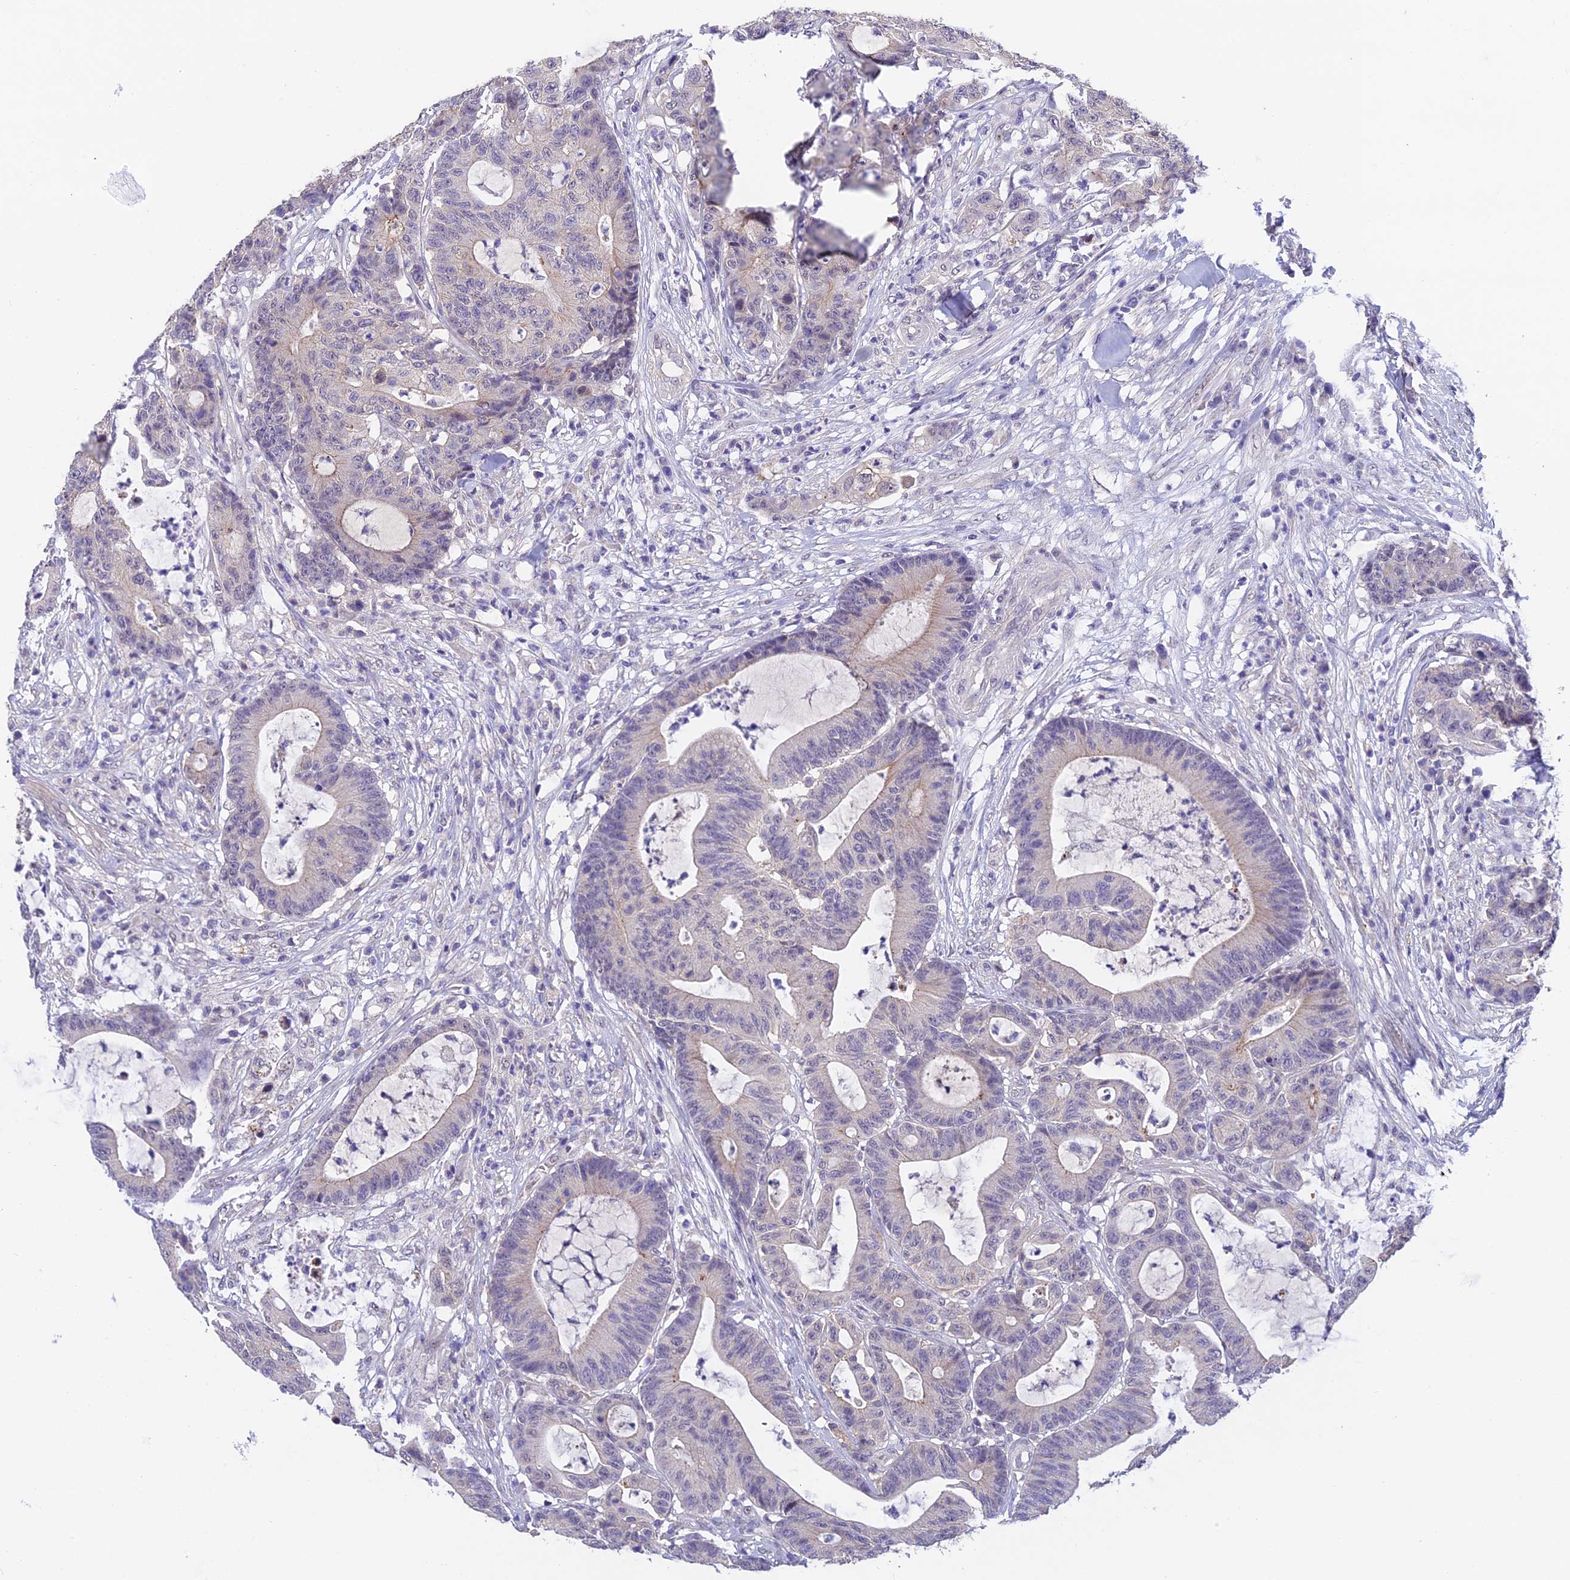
{"staining": {"intensity": "negative", "quantity": "none", "location": "none"}, "tissue": "colorectal cancer", "cell_type": "Tumor cells", "image_type": "cancer", "snomed": [{"axis": "morphology", "description": "Adenocarcinoma, NOS"}, {"axis": "topography", "description": "Colon"}], "caption": "Tumor cells are negative for brown protein staining in colorectal cancer.", "gene": "HOXB1", "patient": {"sex": "female", "age": 84}}